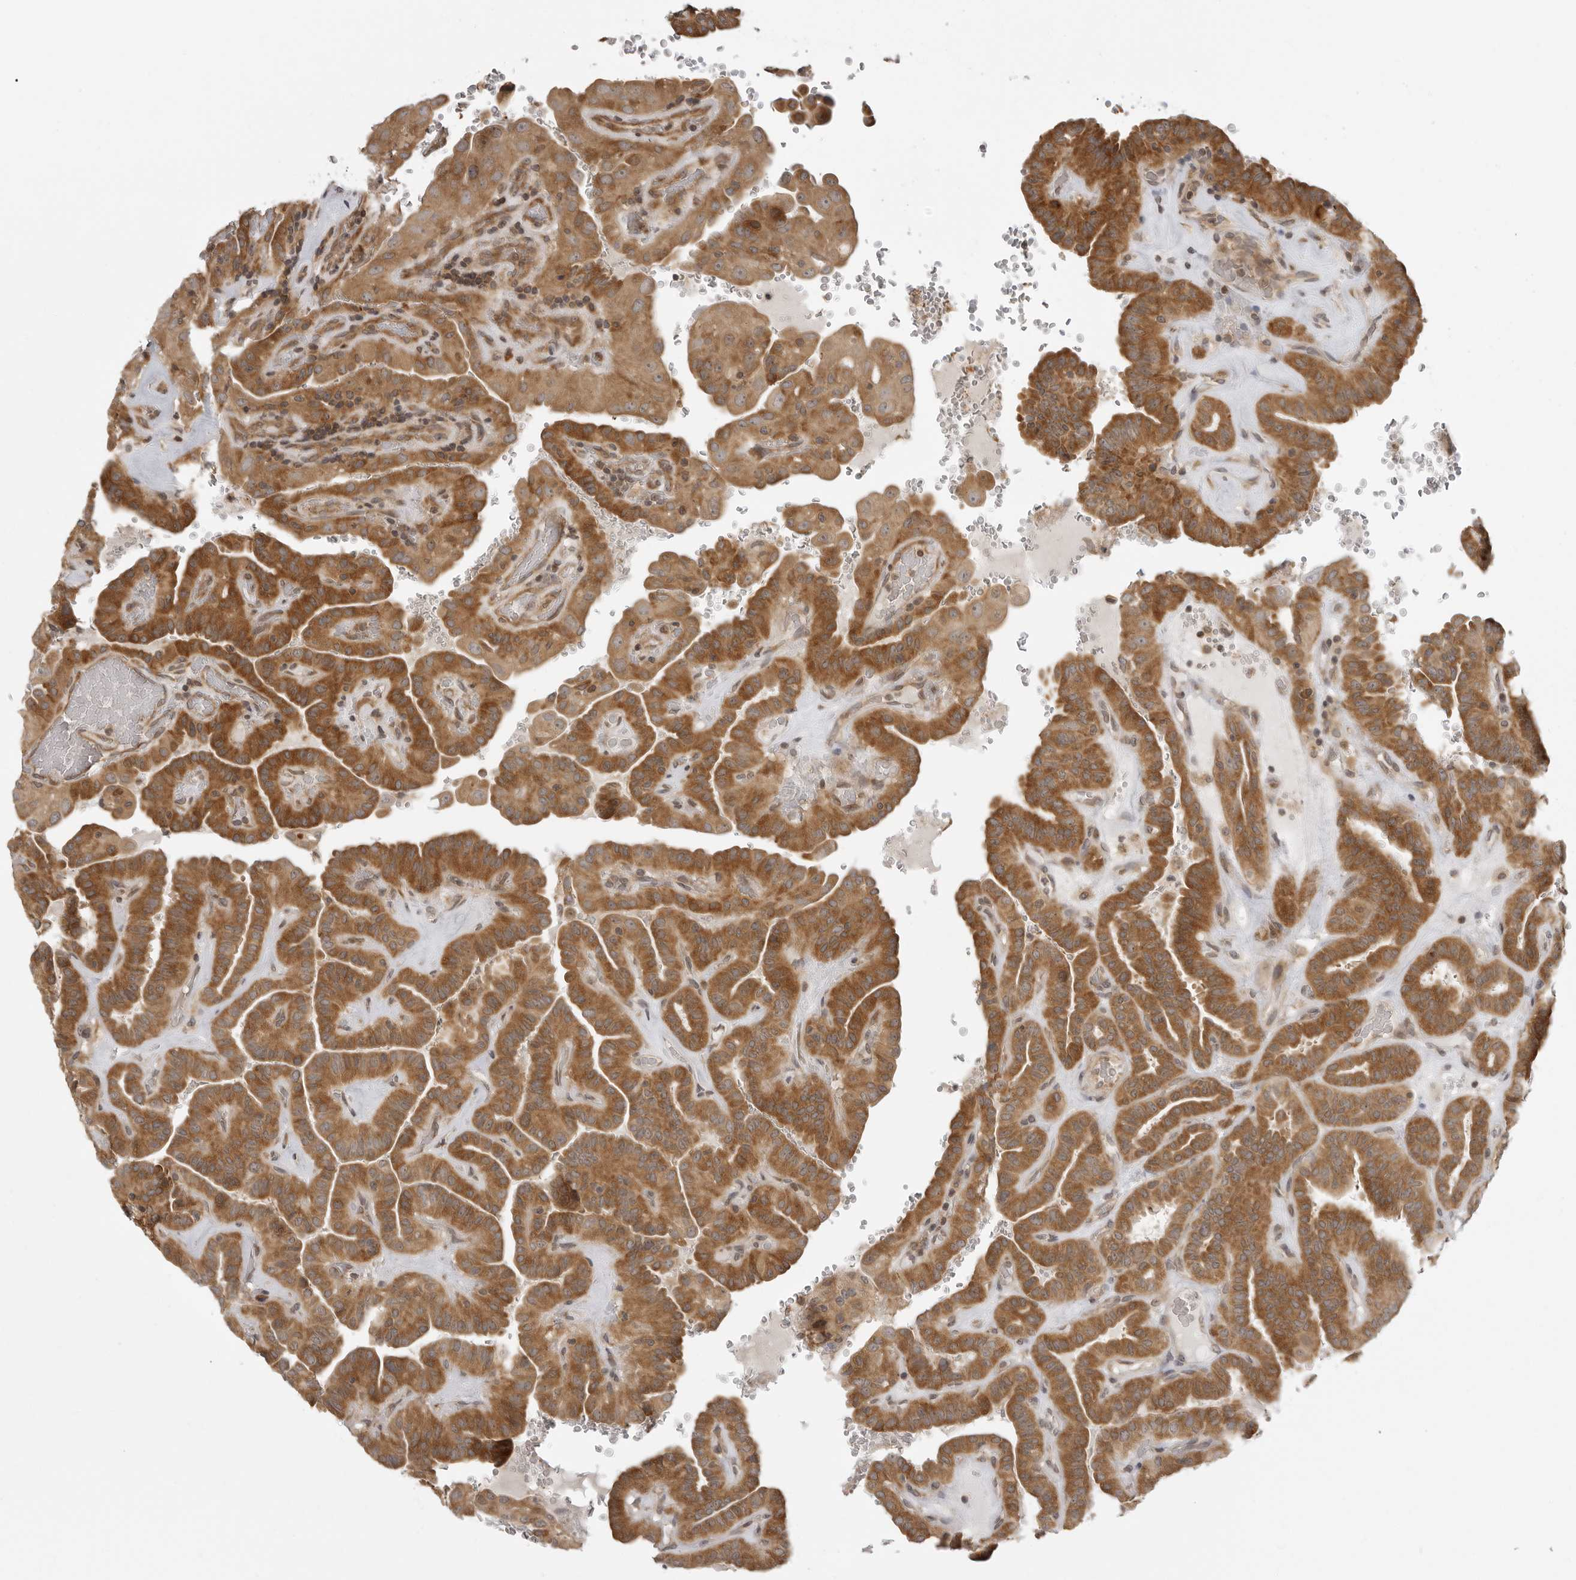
{"staining": {"intensity": "moderate", "quantity": ">75%", "location": "cytoplasmic/membranous"}, "tissue": "thyroid cancer", "cell_type": "Tumor cells", "image_type": "cancer", "snomed": [{"axis": "morphology", "description": "Papillary adenocarcinoma, NOS"}, {"axis": "topography", "description": "Thyroid gland"}], "caption": "Immunohistochemistry (IHC) image of neoplastic tissue: human thyroid cancer (papillary adenocarcinoma) stained using IHC displays medium levels of moderate protein expression localized specifically in the cytoplasmic/membranous of tumor cells, appearing as a cytoplasmic/membranous brown color.", "gene": "PRRC2A", "patient": {"sex": "male", "age": 77}}